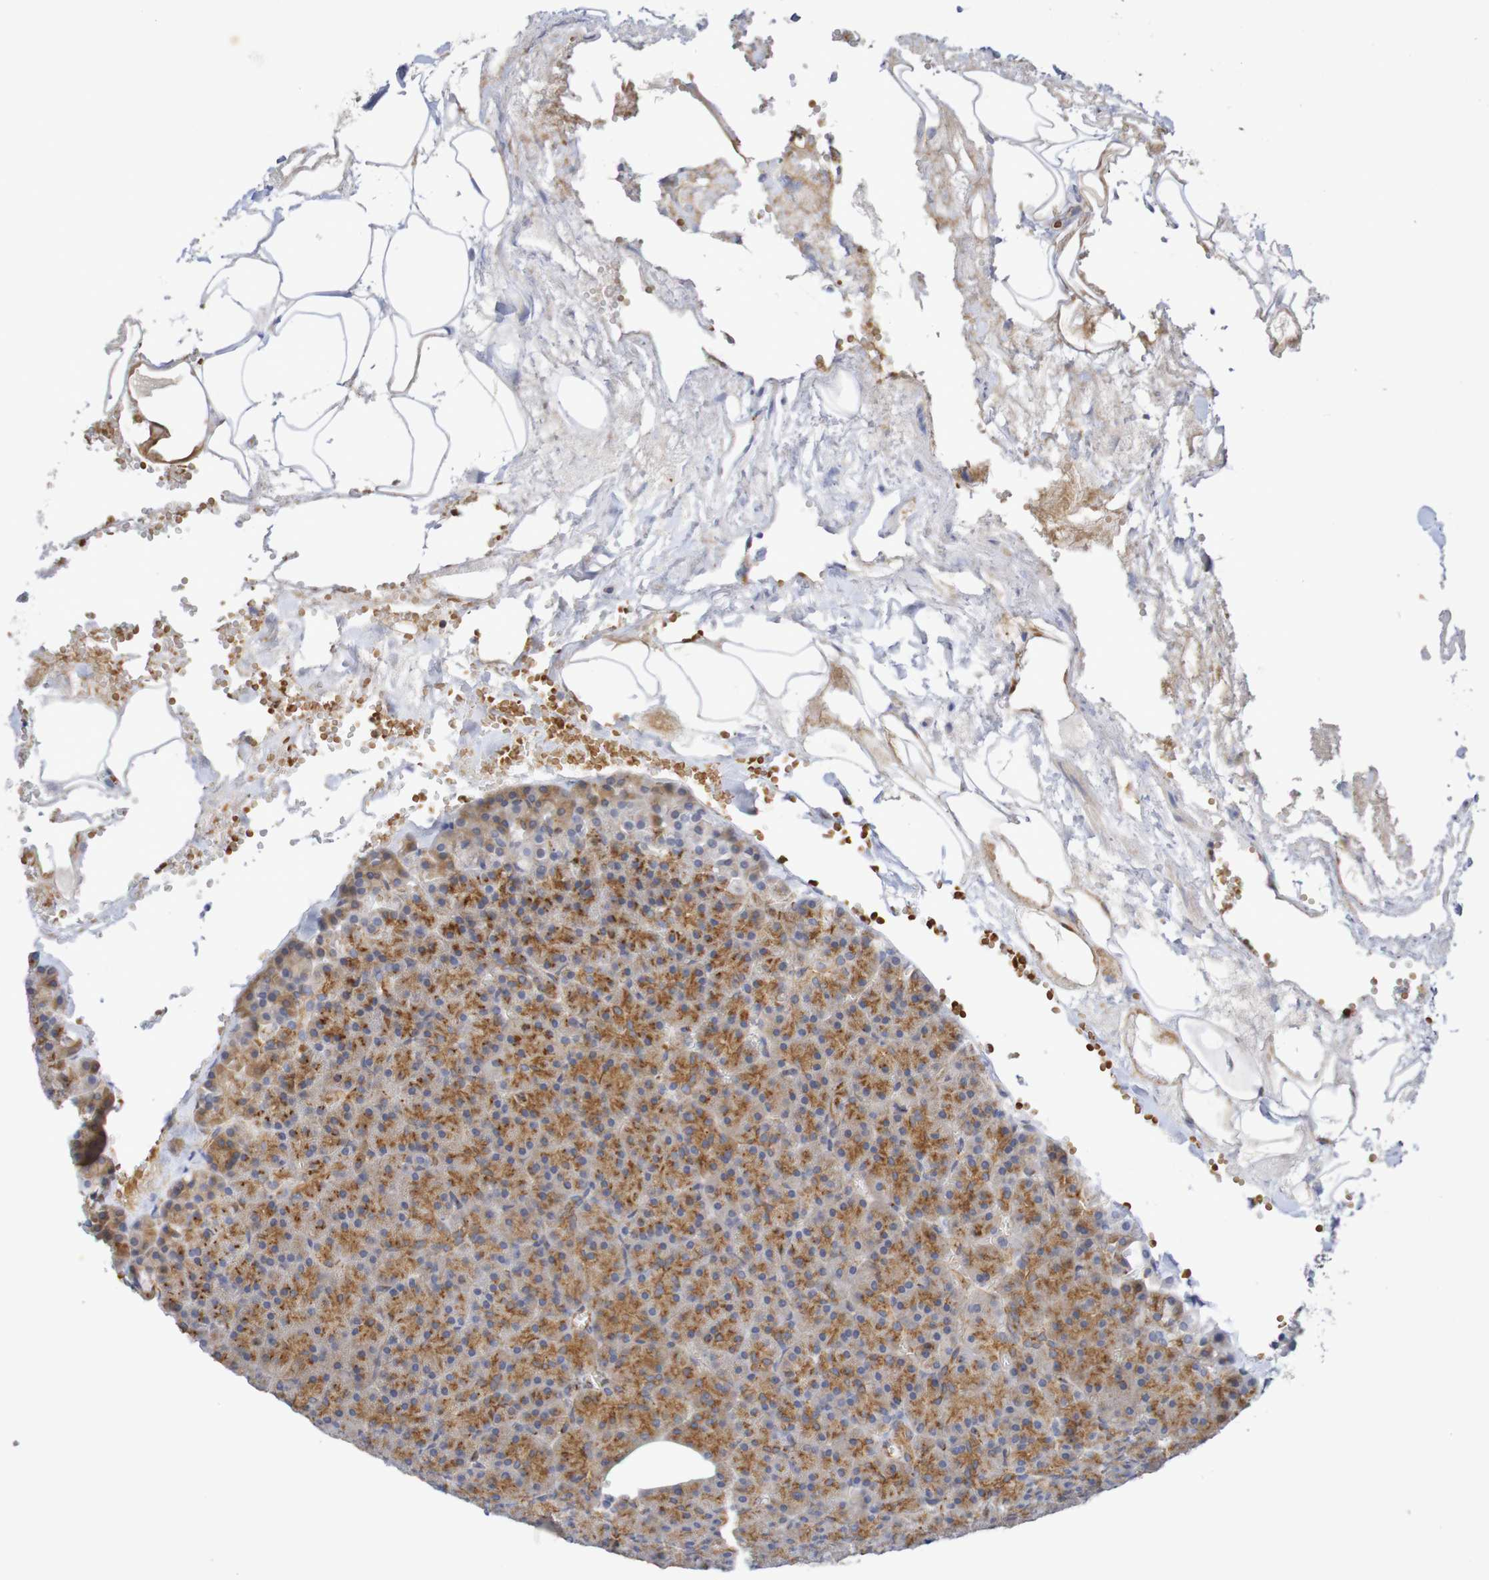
{"staining": {"intensity": "moderate", "quantity": ">75%", "location": "cytoplasmic/membranous"}, "tissue": "pancreas", "cell_type": "Exocrine glandular cells", "image_type": "normal", "snomed": [{"axis": "morphology", "description": "Normal tissue, NOS"}, {"axis": "topography", "description": "Pancreas"}], "caption": "Immunohistochemistry (IHC) of unremarkable pancreas exhibits medium levels of moderate cytoplasmic/membranous positivity in approximately >75% of exocrine glandular cells. (DAB IHC with brightfield microscopy, high magnification).", "gene": "DCP2", "patient": {"sex": "female", "age": 35}}